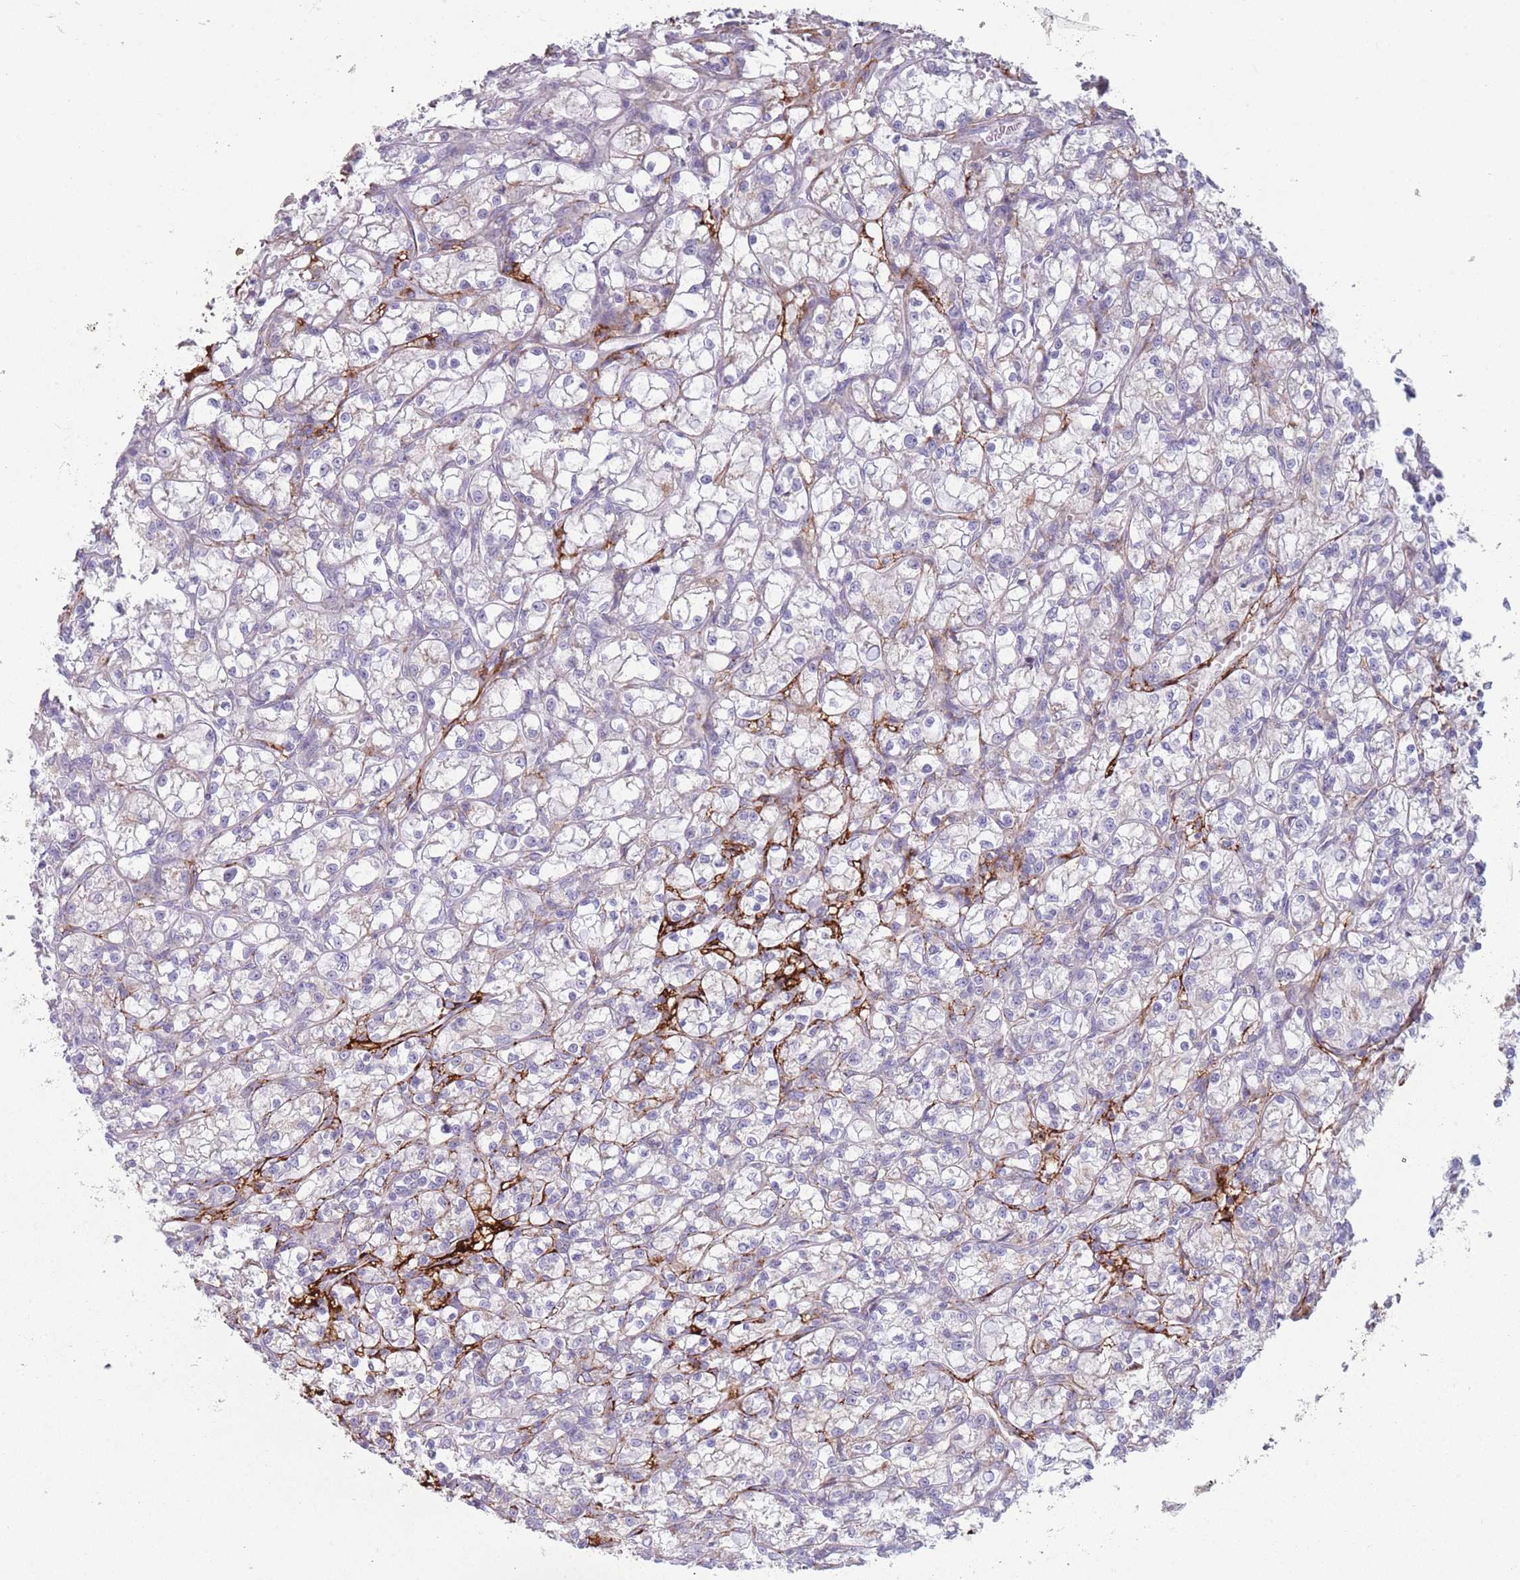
{"staining": {"intensity": "negative", "quantity": "none", "location": "none"}, "tissue": "renal cancer", "cell_type": "Tumor cells", "image_type": "cancer", "snomed": [{"axis": "morphology", "description": "Adenocarcinoma, NOS"}, {"axis": "topography", "description": "Kidney"}], "caption": "IHC of human renal adenocarcinoma exhibits no staining in tumor cells. (Immunohistochemistry, brightfield microscopy, high magnification).", "gene": "PAIP2B", "patient": {"sex": "female", "age": 59}}